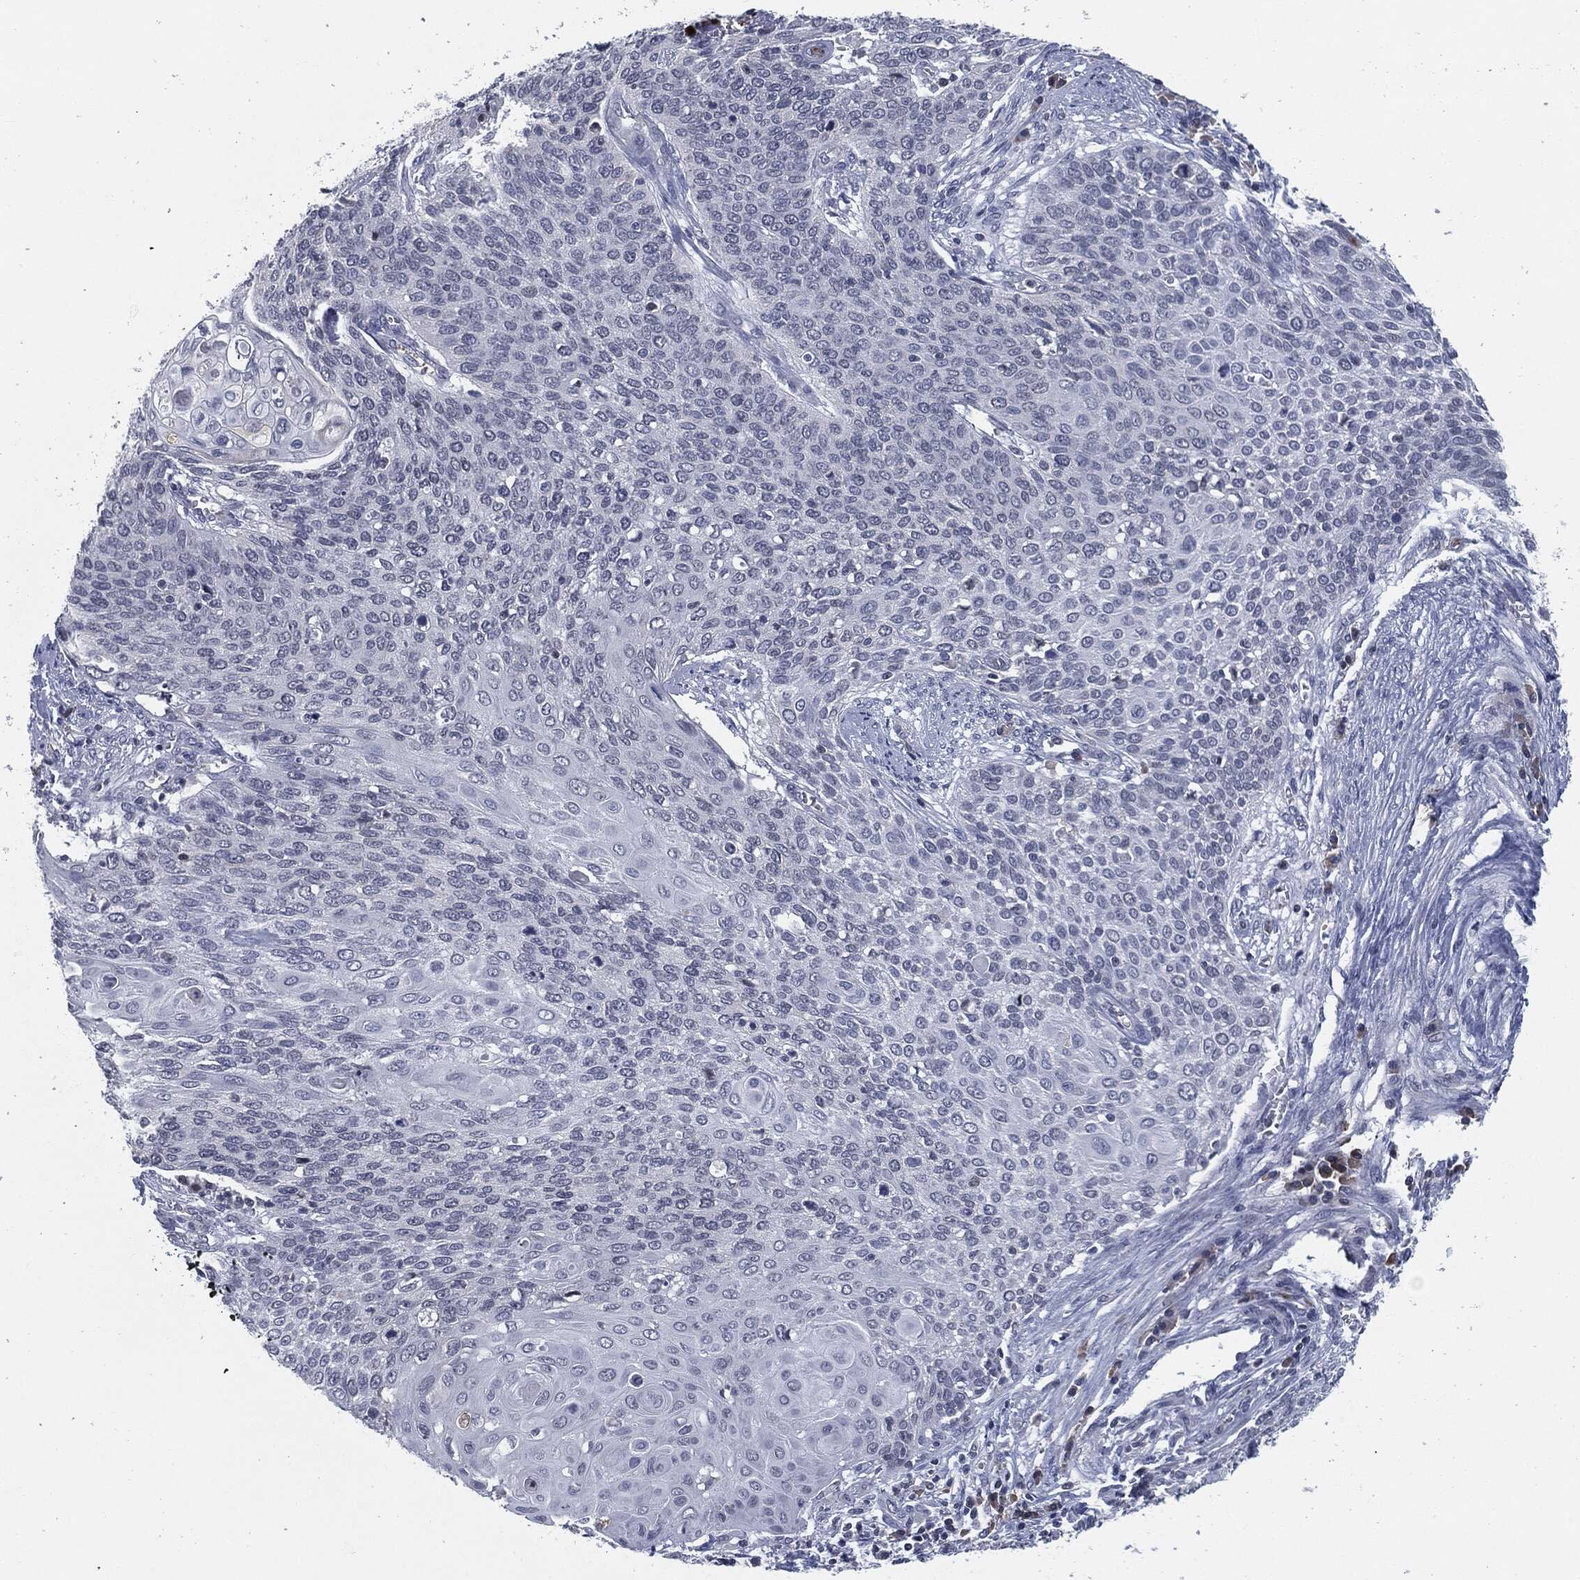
{"staining": {"intensity": "negative", "quantity": "none", "location": "none"}, "tissue": "cervical cancer", "cell_type": "Tumor cells", "image_type": "cancer", "snomed": [{"axis": "morphology", "description": "Squamous cell carcinoma, NOS"}, {"axis": "topography", "description": "Cervix"}], "caption": "Photomicrograph shows no protein expression in tumor cells of cervical cancer (squamous cell carcinoma) tissue. (IHC, brightfield microscopy, high magnification).", "gene": "PROM1", "patient": {"sex": "female", "age": 39}}